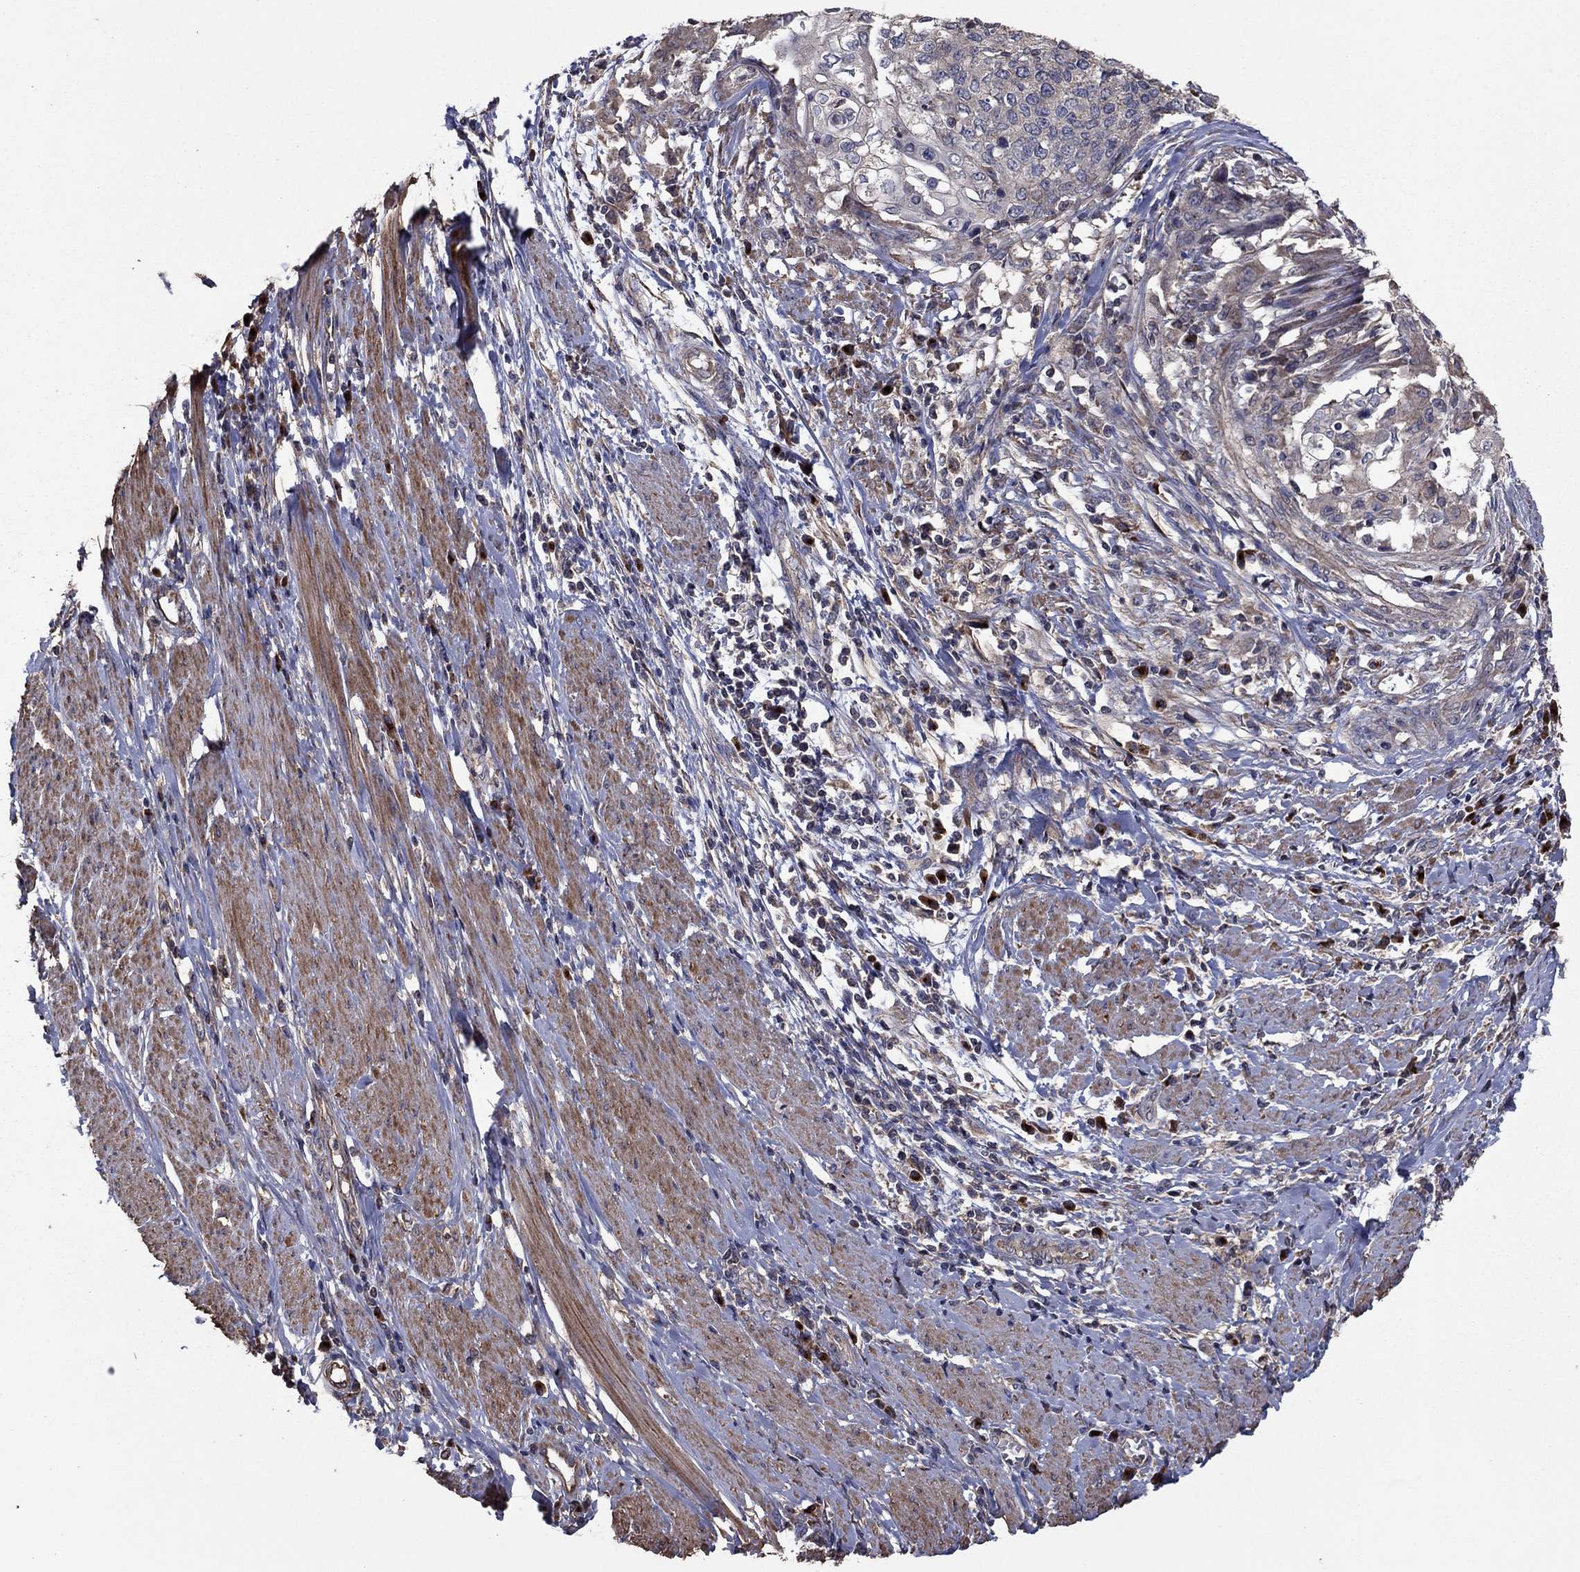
{"staining": {"intensity": "negative", "quantity": "none", "location": "none"}, "tissue": "cervical cancer", "cell_type": "Tumor cells", "image_type": "cancer", "snomed": [{"axis": "morphology", "description": "Squamous cell carcinoma, NOS"}, {"axis": "topography", "description": "Cervix"}], "caption": "Squamous cell carcinoma (cervical) stained for a protein using IHC reveals no expression tumor cells.", "gene": "FLT4", "patient": {"sex": "female", "age": 39}}